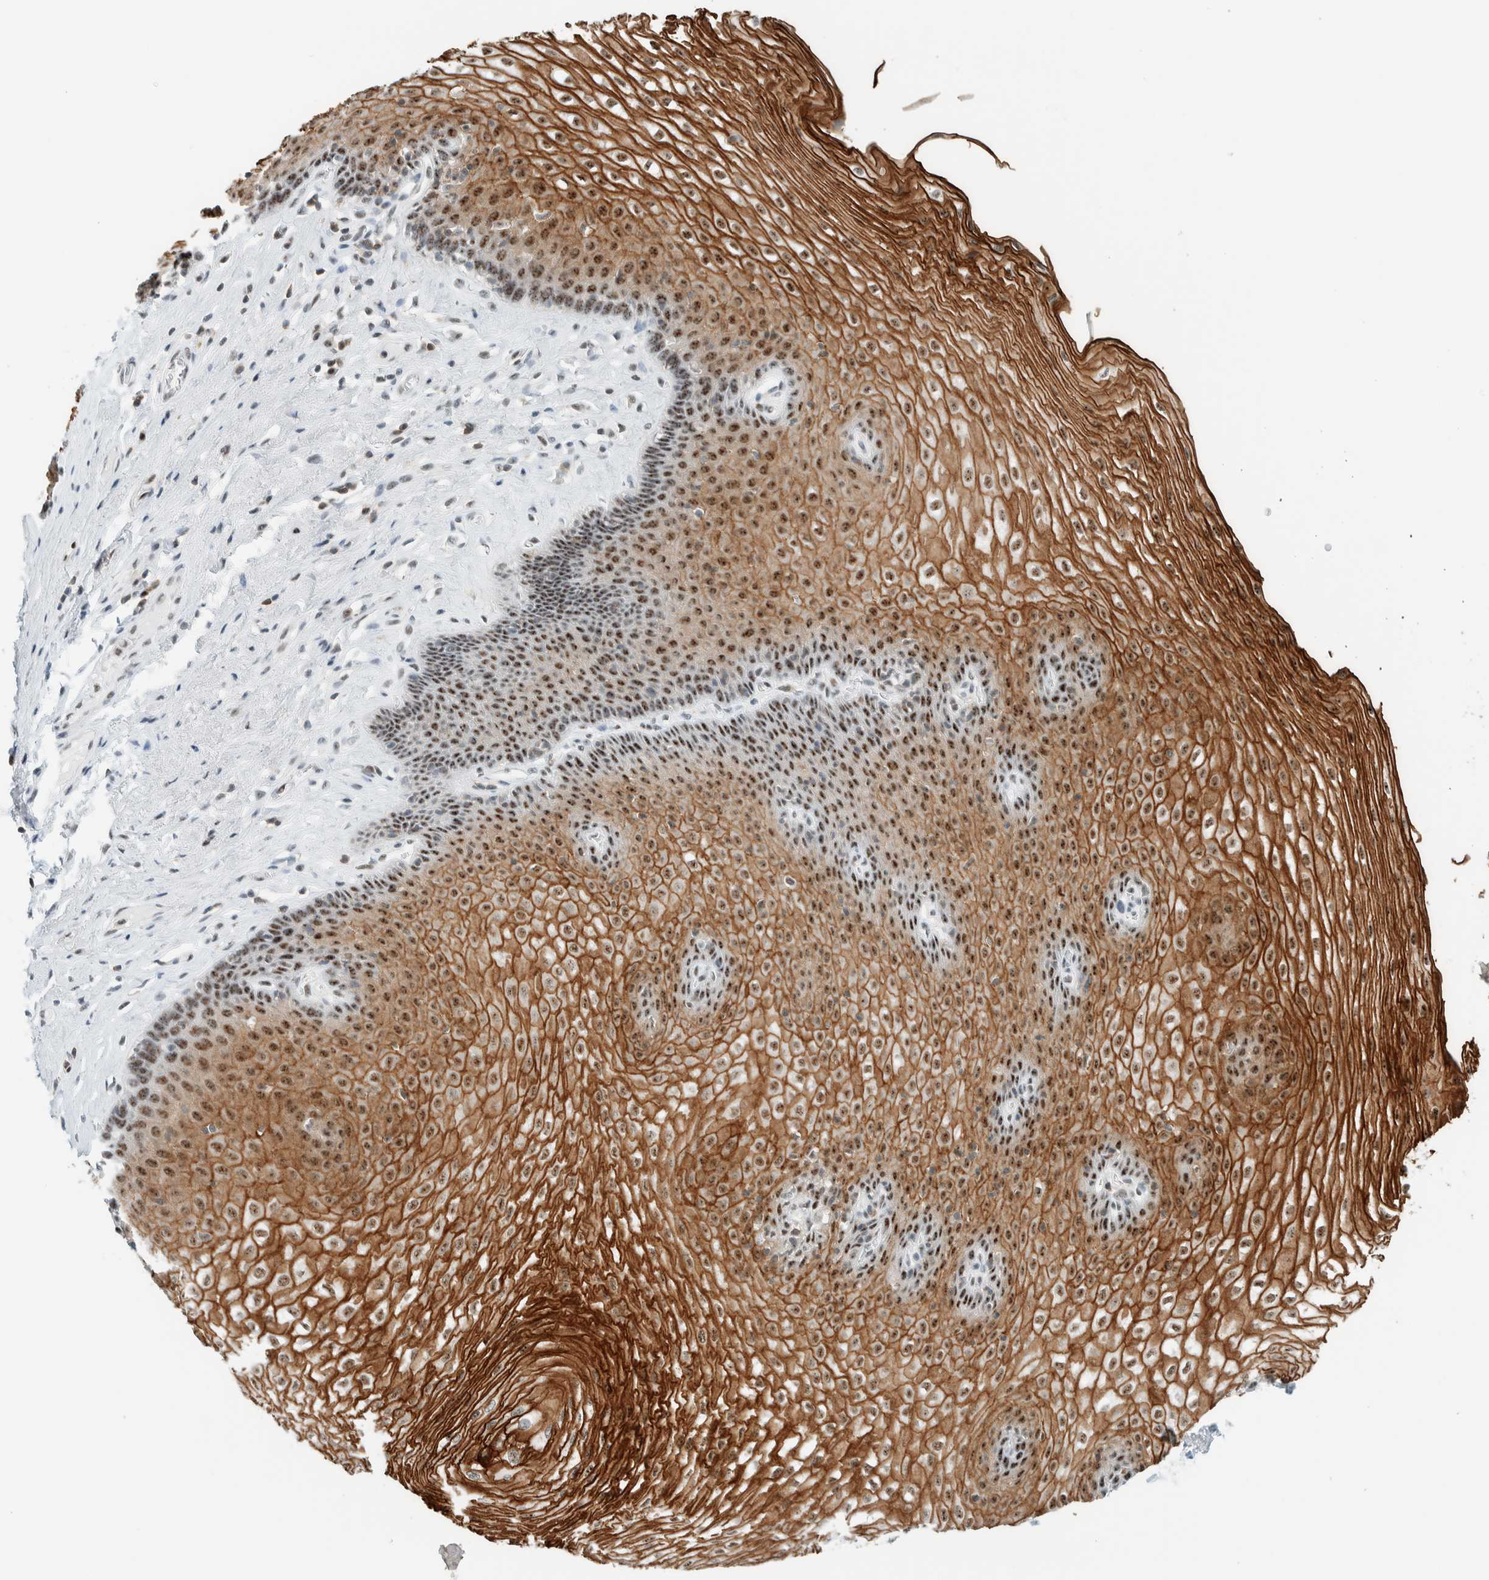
{"staining": {"intensity": "strong", "quantity": ">75%", "location": "cytoplasmic/membranous,nuclear"}, "tissue": "esophagus", "cell_type": "Squamous epithelial cells", "image_type": "normal", "snomed": [{"axis": "morphology", "description": "Normal tissue, NOS"}, {"axis": "topography", "description": "Esophagus"}], "caption": "The image shows staining of benign esophagus, revealing strong cytoplasmic/membranous,nuclear protein expression (brown color) within squamous epithelial cells.", "gene": "CYSRT1", "patient": {"sex": "female", "age": 66}}